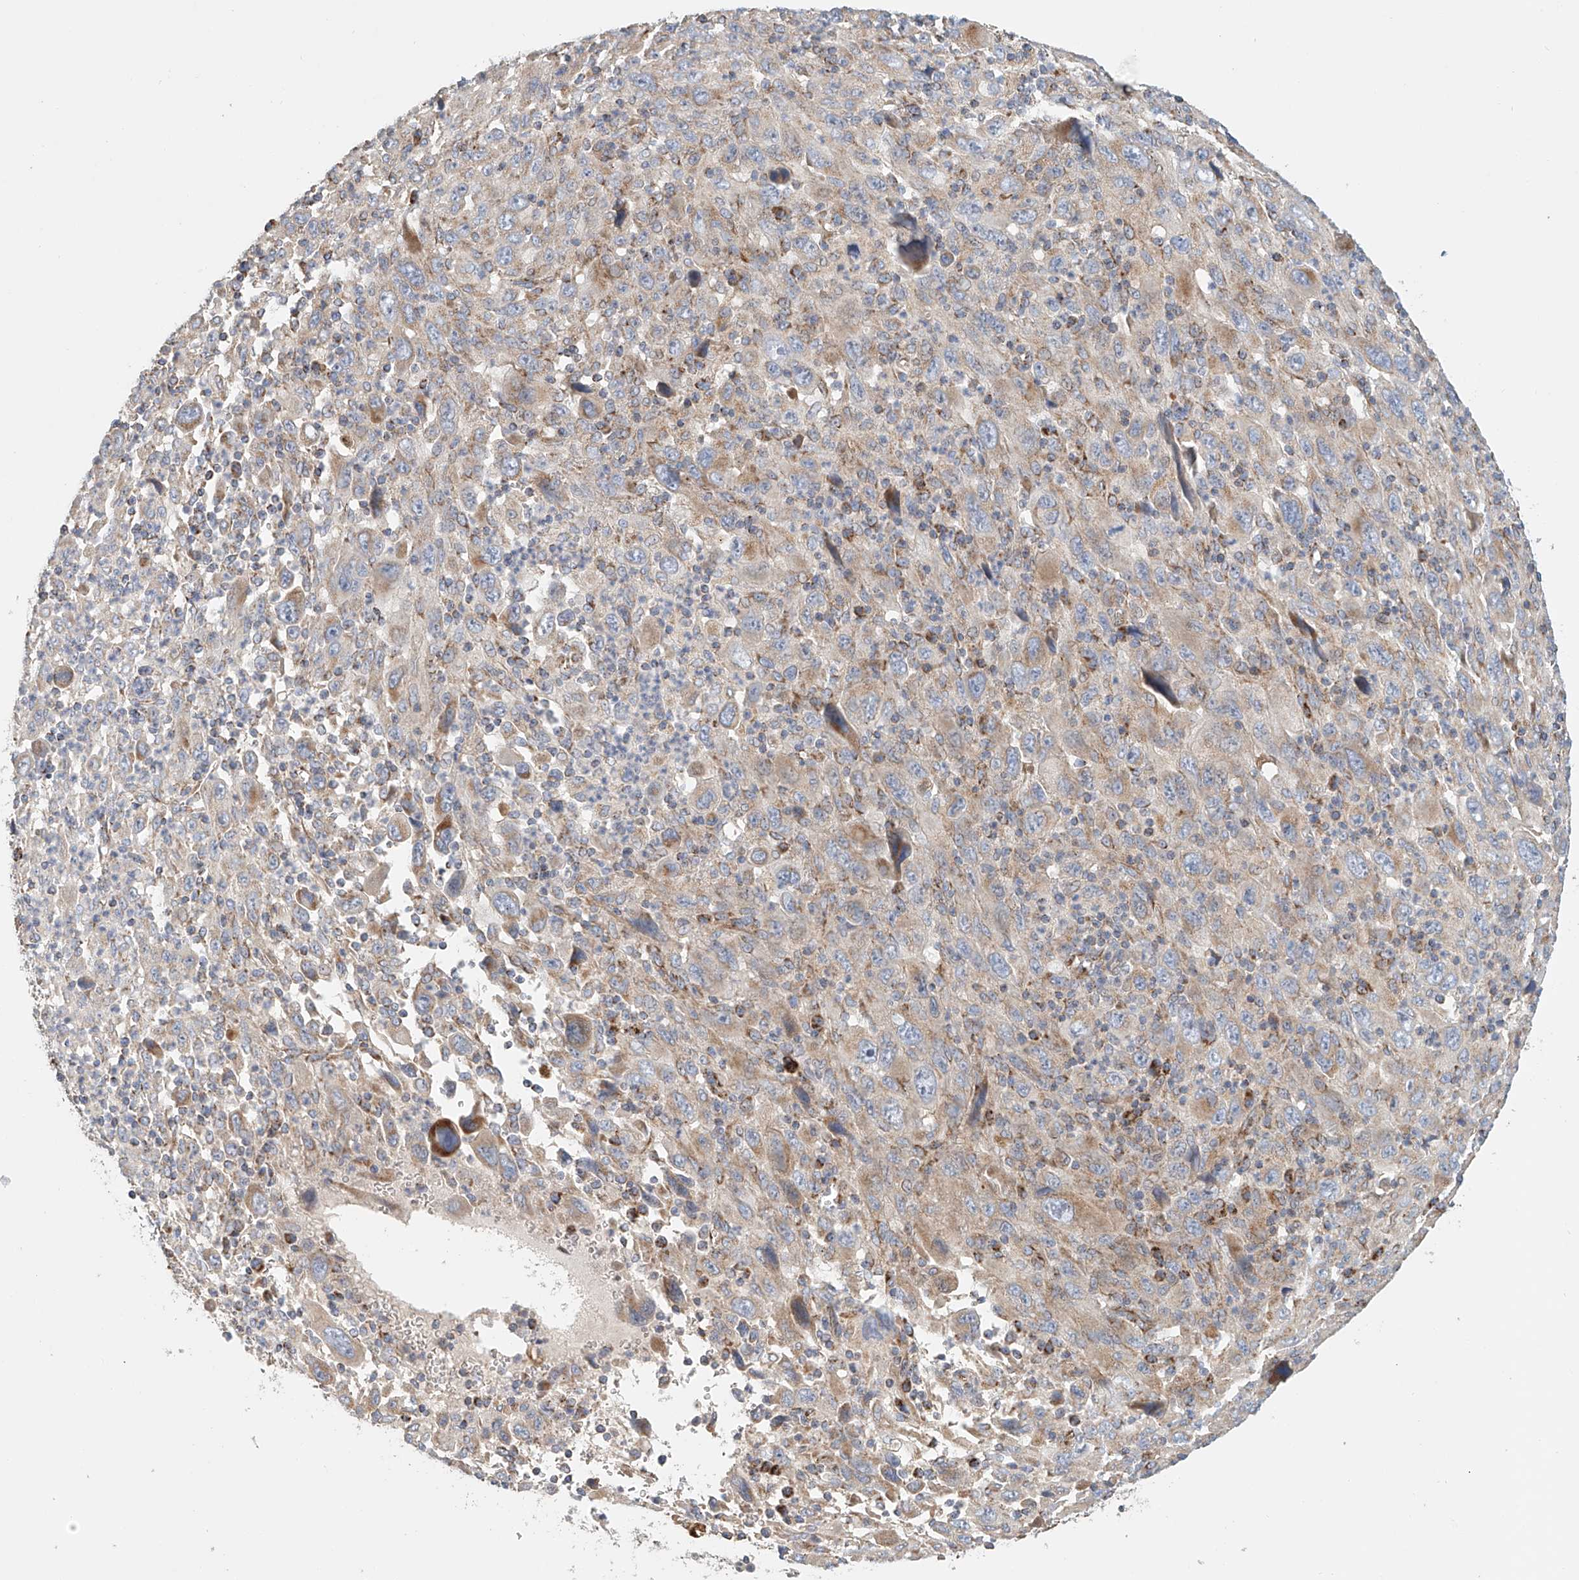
{"staining": {"intensity": "moderate", "quantity": "<25%", "location": "cytoplasmic/membranous"}, "tissue": "melanoma", "cell_type": "Tumor cells", "image_type": "cancer", "snomed": [{"axis": "morphology", "description": "Malignant melanoma, Metastatic site"}, {"axis": "topography", "description": "Skin"}], "caption": "Protein analysis of melanoma tissue reveals moderate cytoplasmic/membranous positivity in about <25% of tumor cells. (DAB IHC, brown staining for protein, blue staining for nuclei).", "gene": "MCL1", "patient": {"sex": "female", "age": 56}}